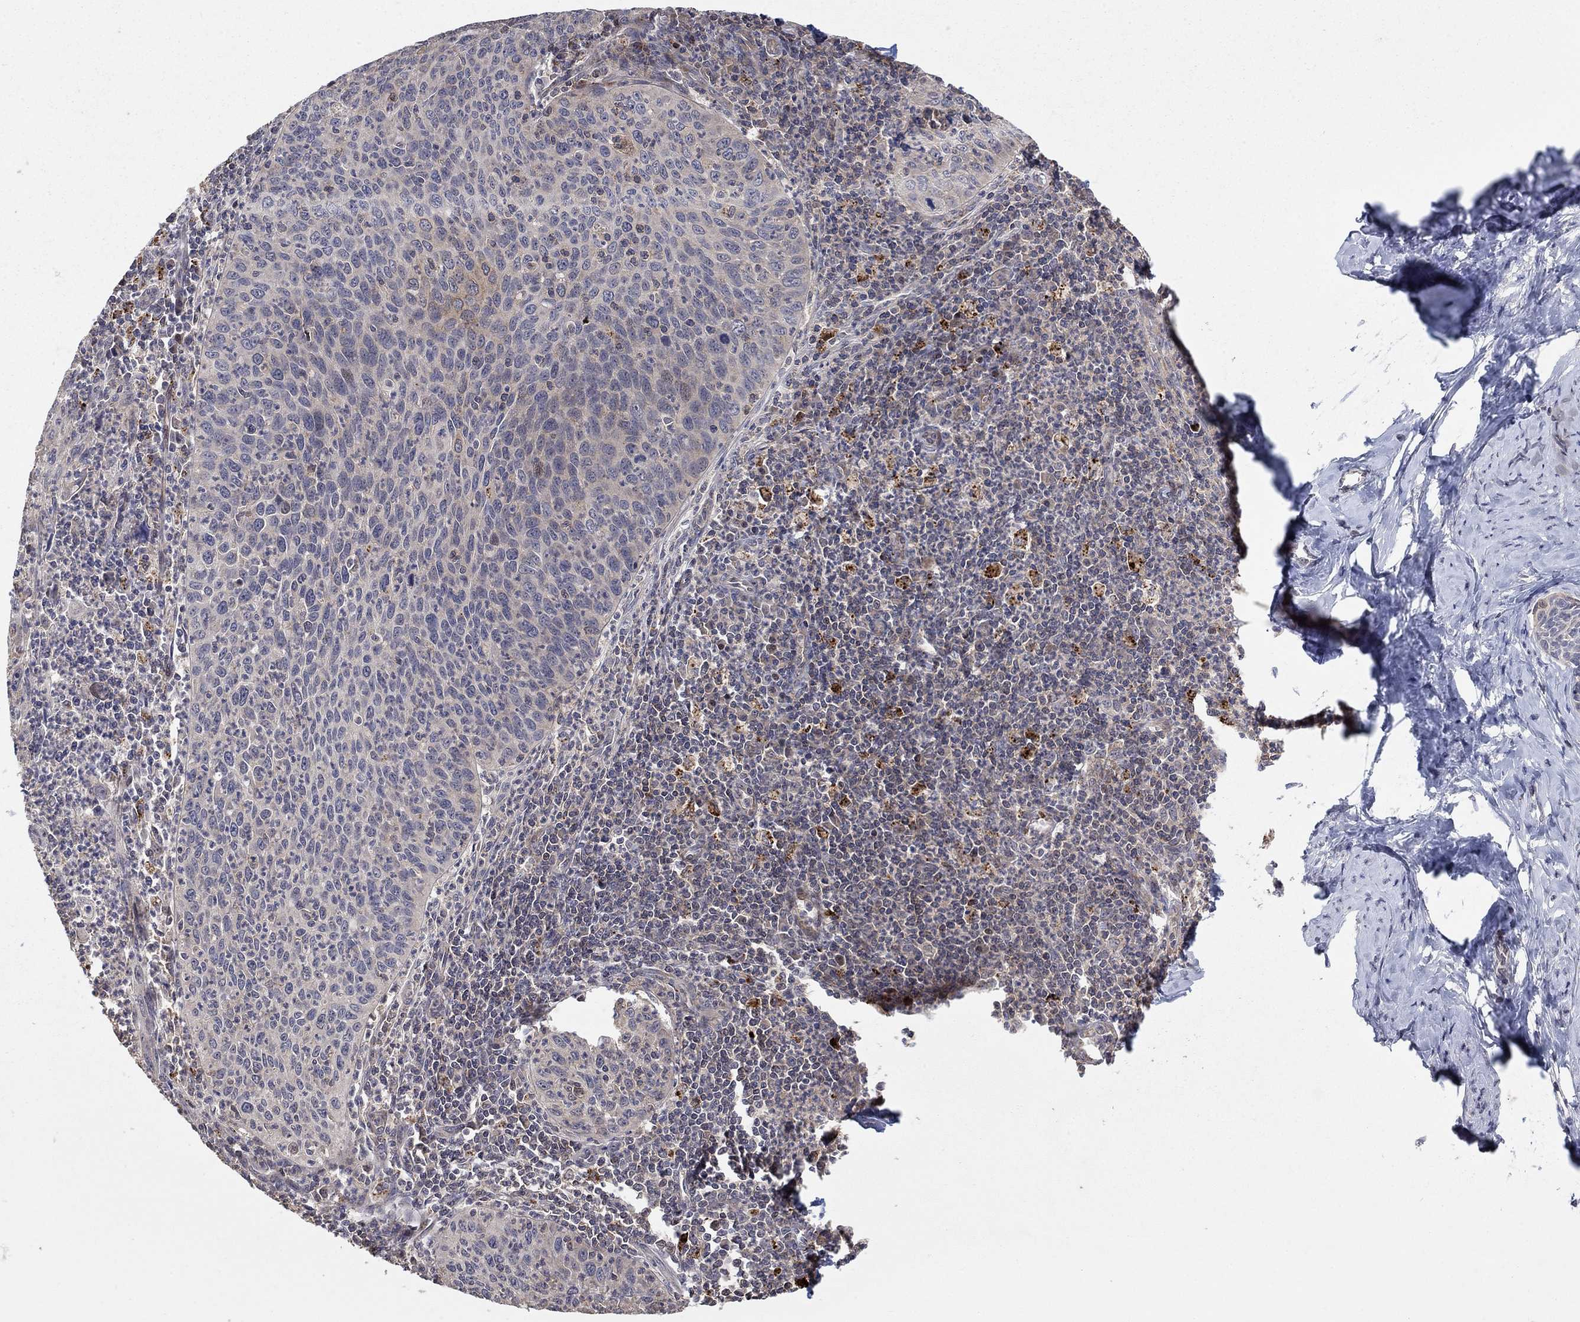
{"staining": {"intensity": "weak", "quantity": "<25%", "location": "cytoplasmic/membranous"}, "tissue": "cervical cancer", "cell_type": "Tumor cells", "image_type": "cancer", "snomed": [{"axis": "morphology", "description": "Squamous cell carcinoma, NOS"}, {"axis": "topography", "description": "Cervix"}], "caption": "High power microscopy photomicrograph of an immunohistochemistry histopathology image of squamous cell carcinoma (cervical), revealing no significant staining in tumor cells.", "gene": "LPCAT4", "patient": {"sex": "female", "age": 26}}